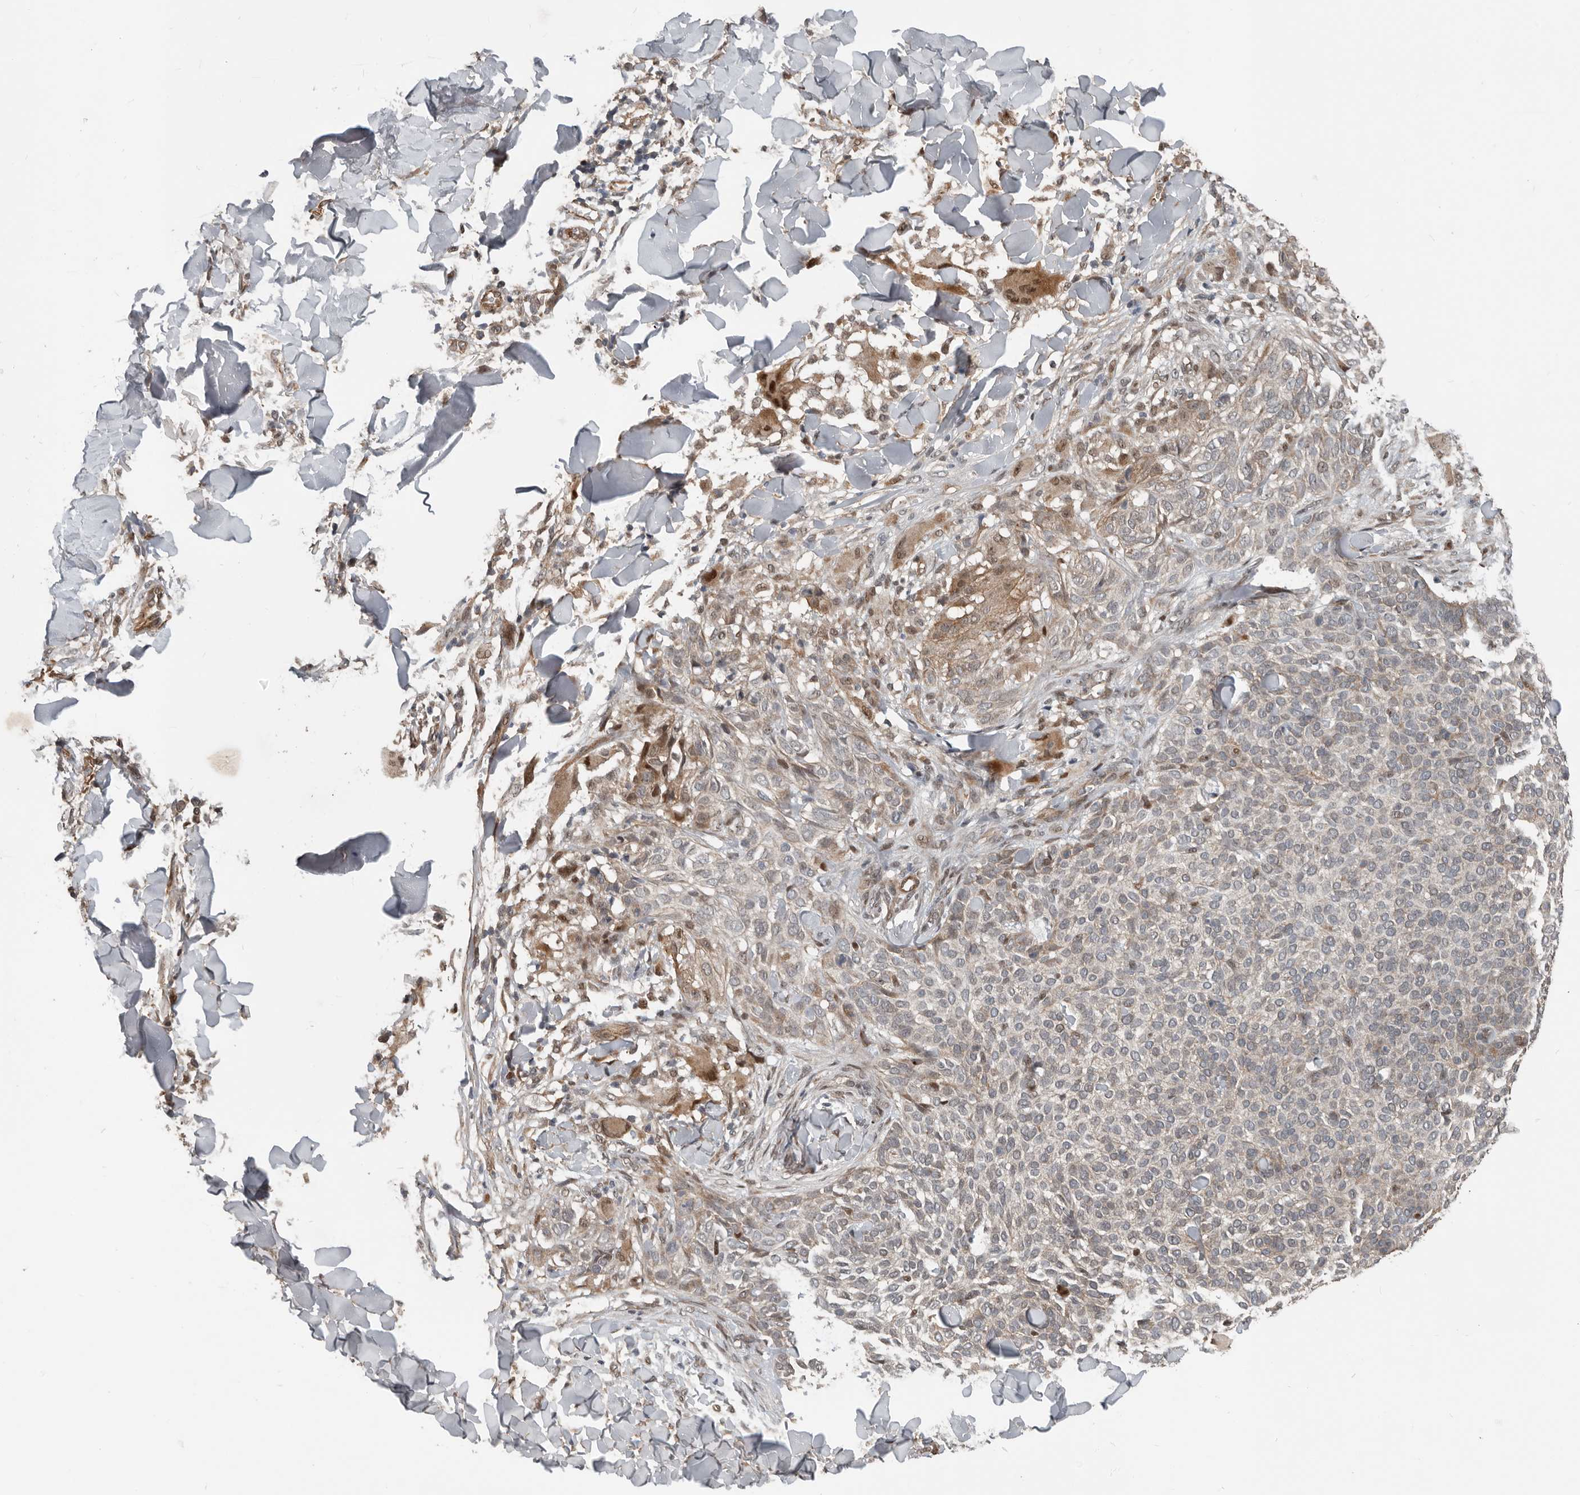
{"staining": {"intensity": "moderate", "quantity": "<25%", "location": "cytoplasmic/membranous,nuclear"}, "tissue": "skin cancer", "cell_type": "Tumor cells", "image_type": "cancer", "snomed": [{"axis": "morphology", "description": "Normal tissue, NOS"}, {"axis": "morphology", "description": "Basal cell carcinoma"}, {"axis": "topography", "description": "Skin"}], "caption": "Tumor cells exhibit low levels of moderate cytoplasmic/membranous and nuclear expression in about <25% of cells in skin cancer (basal cell carcinoma).", "gene": "YOD1", "patient": {"sex": "male", "age": 67}}